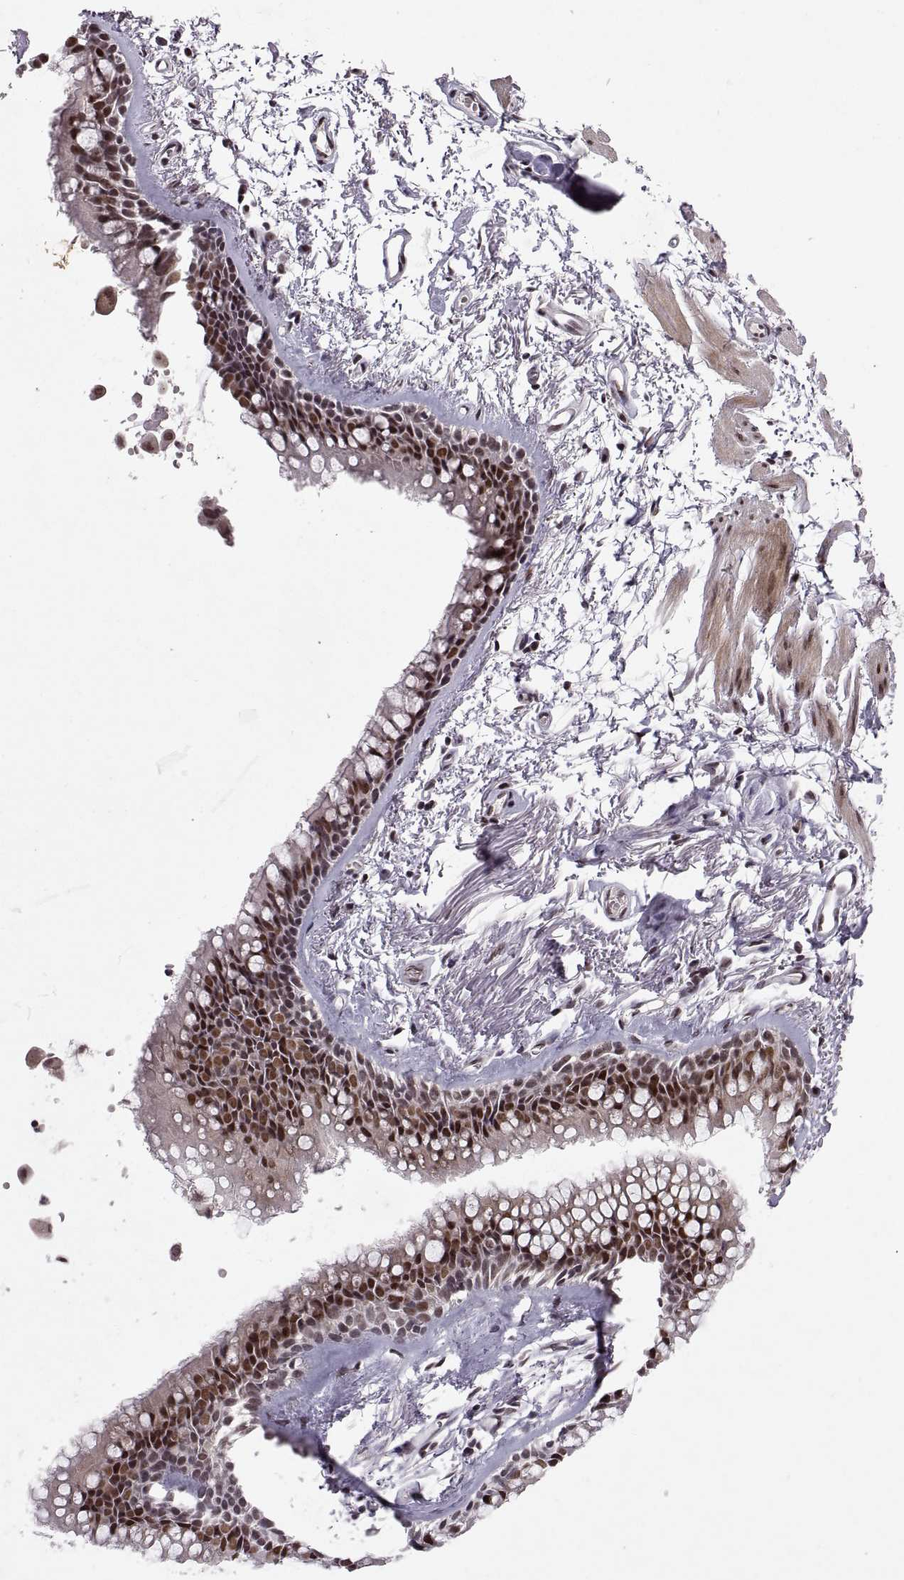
{"staining": {"intensity": "strong", "quantity": ">75%", "location": "nuclear"}, "tissue": "soft tissue", "cell_type": "Fibroblasts", "image_type": "normal", "snomed": [{"axis": "morphology", "description": "Normal tissue, NOS"}, {"axis": "topography", "description": "Cartilage tissue"}, {"axis": "topography", "description": "Bronchus"}], "caption": "Immunohistochemistry (IHC) image of unremarkable soft tissue: human soft tissue stained using immunohistochemistry shows high levels of strong protein expression localized specifically in the nuclear of fibroblasts, appearing as a nuclear brown color.", "gene": "MT1E", "patient": {"sex": "female", "age": 79}}